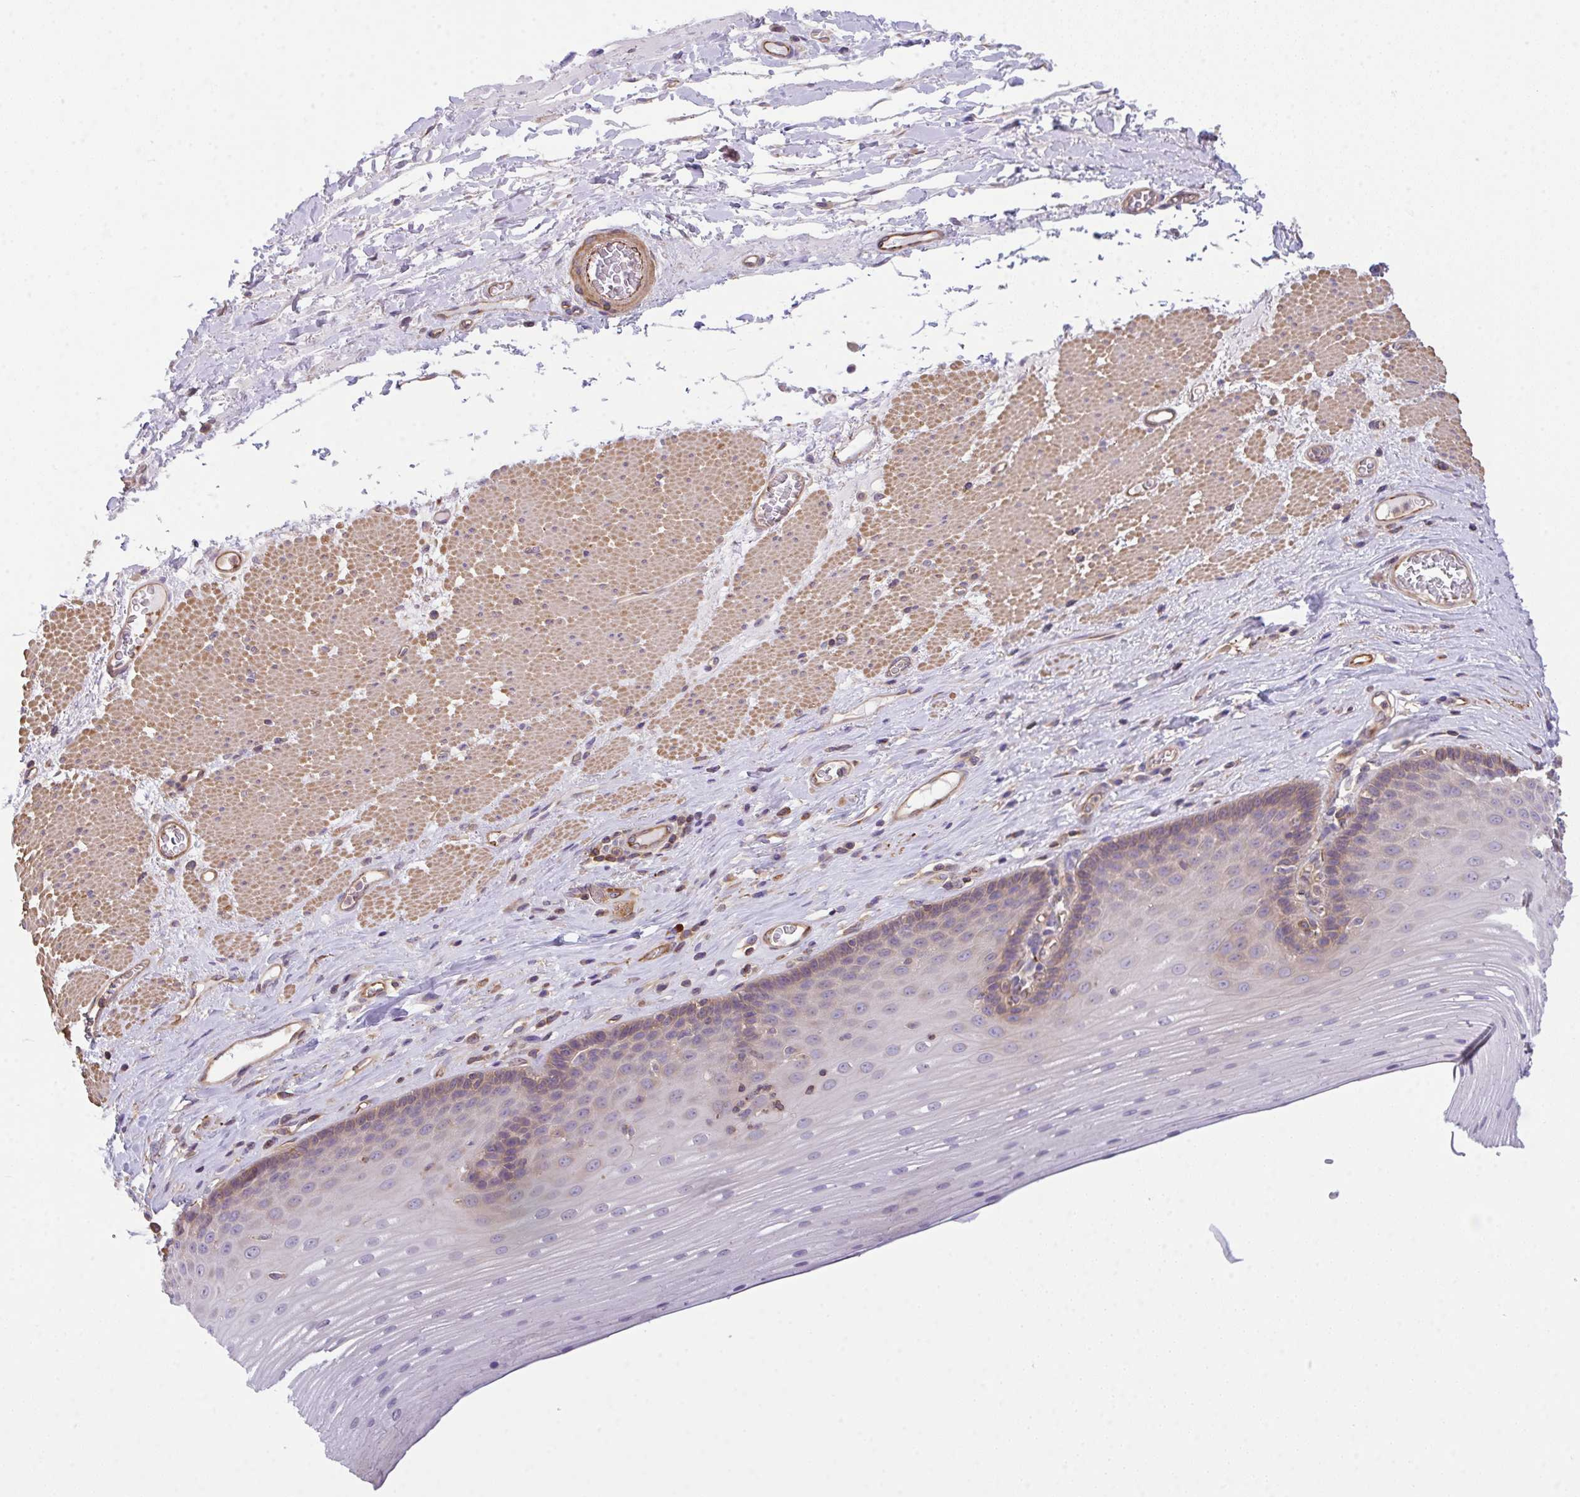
{"staining": {"intensity": "moderate", "quantity": "25%-75%", "location": "cytoplasmic/membranous"}, "tissue": "esophagus", "cell_type": "Squamous epithelial cells", "image_type": "normal", "snomed": [{"axis": "morphology", "description": "Normal tissue, NOS"}, {"axis": "topography", "description": "Esophagus"}], "caption": "Protein staining of benign esophagus displays moderate cytoplasmic/membranous expression in approximately 25%-75% of squamous epithelial cells. The protein of interest is shown in brown color, while the nuclei are stained blue.", "gene": "TMEM229A", "patient": {"sex": "male", "age": 62}}